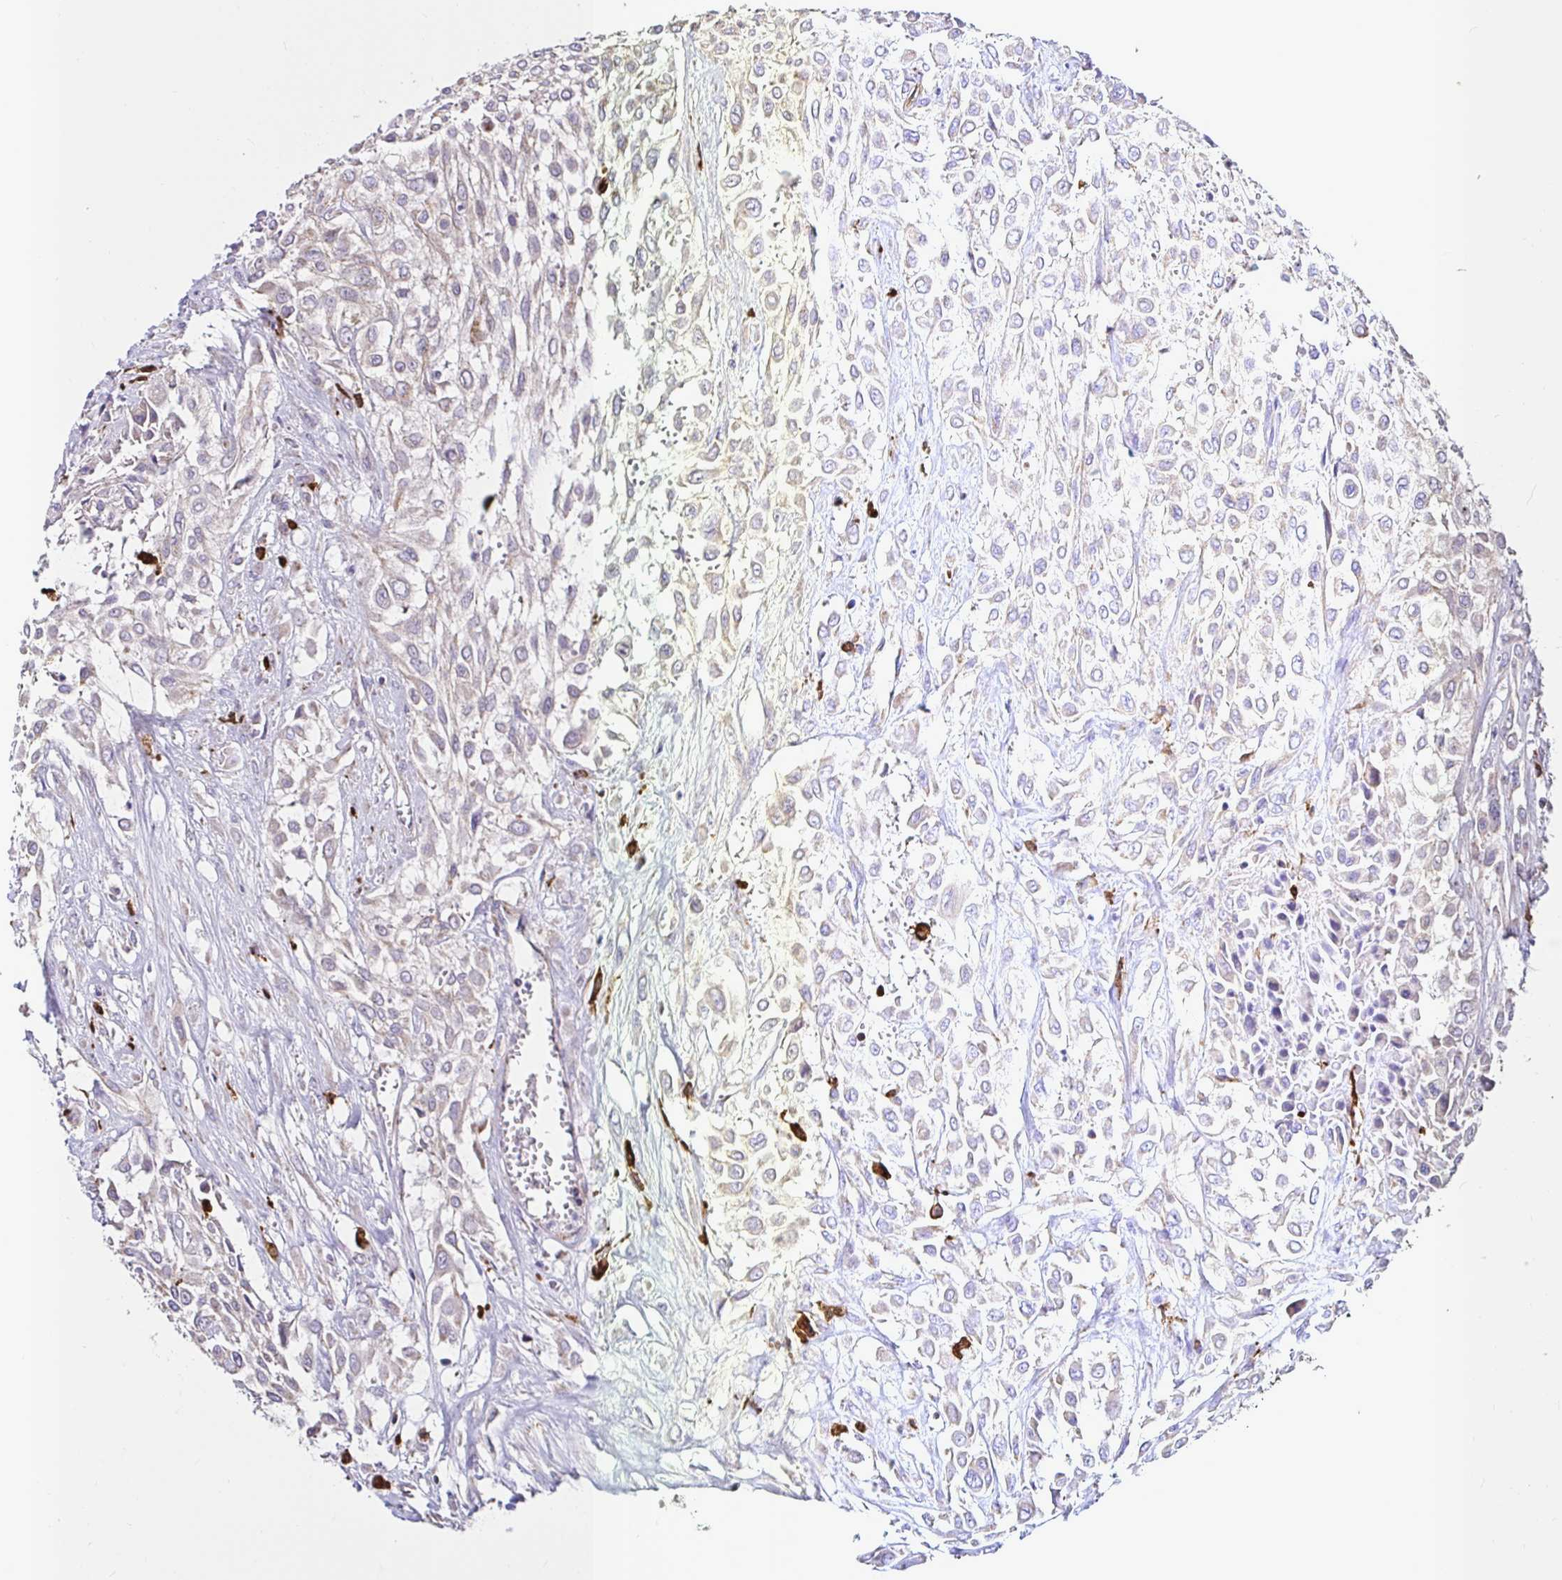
{"staining": {"intensity": "weak", "quantity": "25%-75%", "location": "cytoplasmic/membranous"}, "tissue": "urothelial cancer", "cell_type": "Tumor cells", "image_type": "cancer", "snomed": [{"axis": "morphology", "description": "Urothelial carcinoma, High grade"}, {"axis": "topography", "description": "Urinary bladder"}], "caption": "Protein expression analysis of urothelial cancer exhibits weak cytoplasmic/membranous expression in approximately 25%-75% of tumor cells.", "gene": "MSR1", "patient": {"sex": "male", "age": 57}}